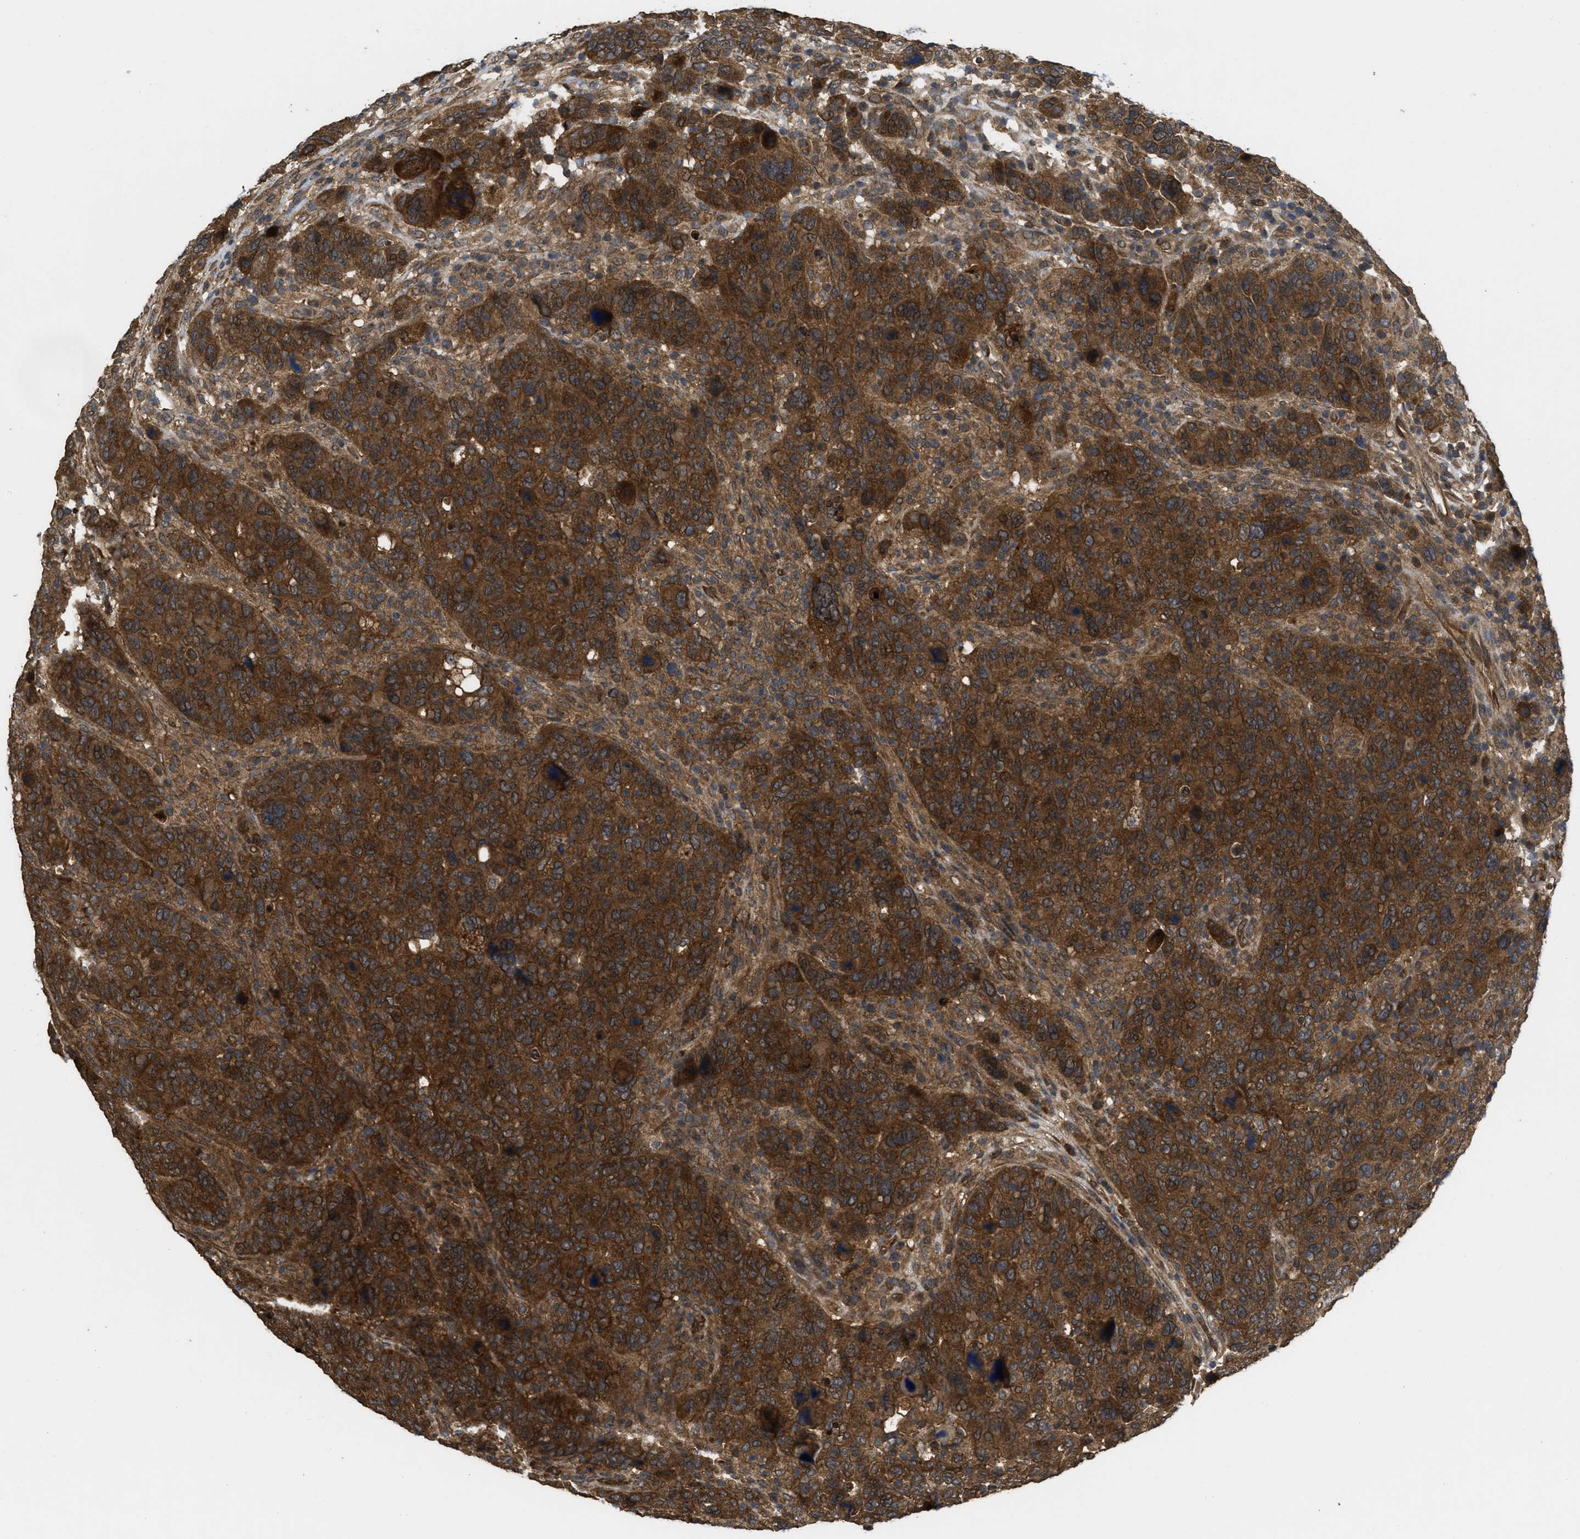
{"staining": {"intensity": "strong", "quantity": ">75%", "location": "cytoplasmic/membranous"}, "tissue": "breast cancer", "cell_type": "Tumor cells", "image_type": "cancer", "snomed": [{"axis": "morphology", "description": "Duct carcinoma"}, {"axis": "topography", "description": "Breast"}], "caption": "A brown stain shows strong cytoplasmic/membranous staining of a protein in breast cancer tumor cells. The protein of interest is shown in brown color, while the nuclei are stained blue.", "gene": "FZD6", "patient": {"sex": "female", "age": 37}}